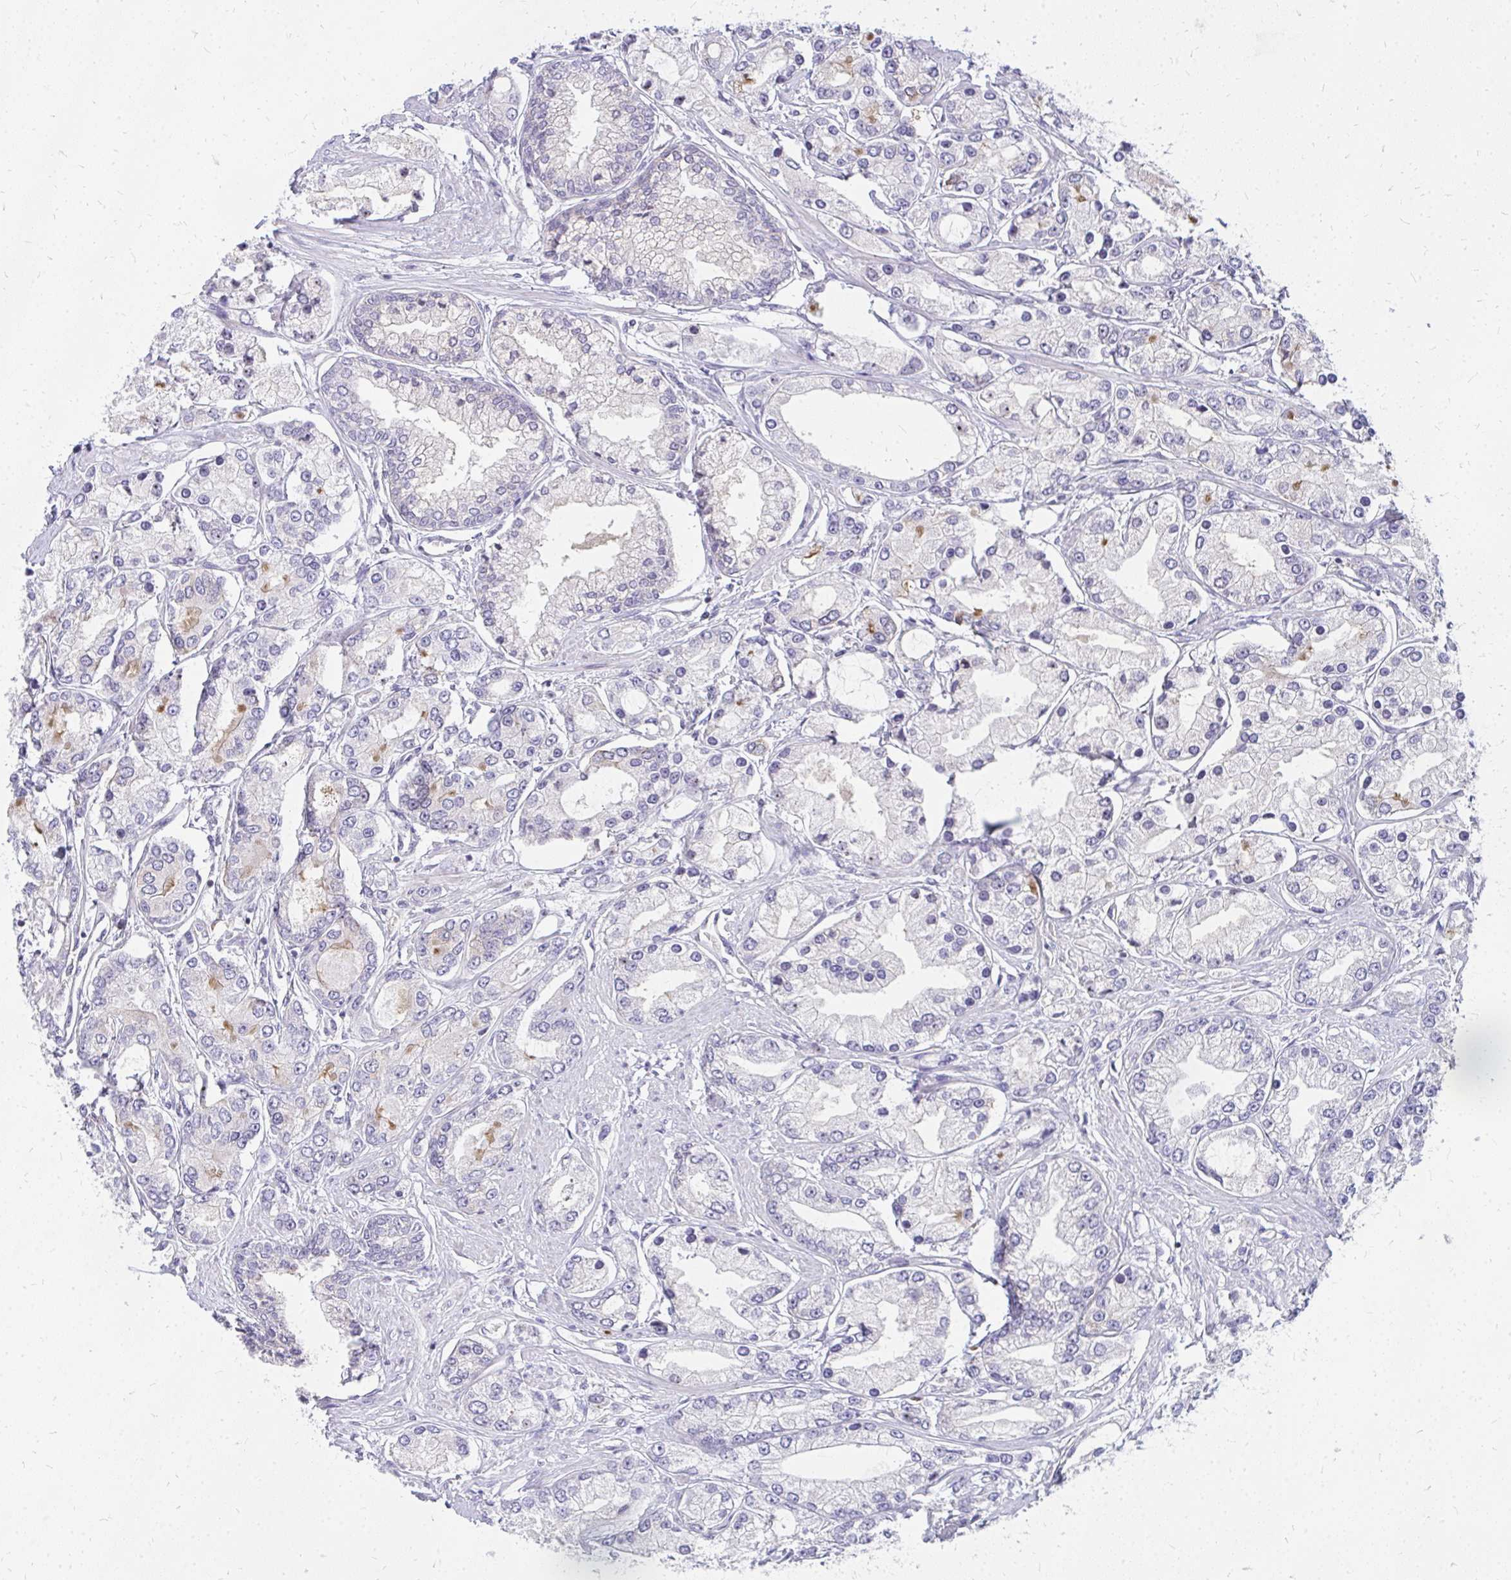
{"staining": {"intensity": "negative", "quantity": "none", "location": "none"}, "tissue": "prostate cancer", "cell_type": "Tumor cells", "image_type": "cancer", "snomed": [{"axis": "morphology", "description": "Adenocarcinoma, High grade"}, {"axis": "topography", "description": "Prostate"}], "caption": "The image reveals no staining of tumor cells in prostate high-grade adenocarcinoma.", "gene": "FAM9A", "patient": {"sex": "male", "age": 66}}